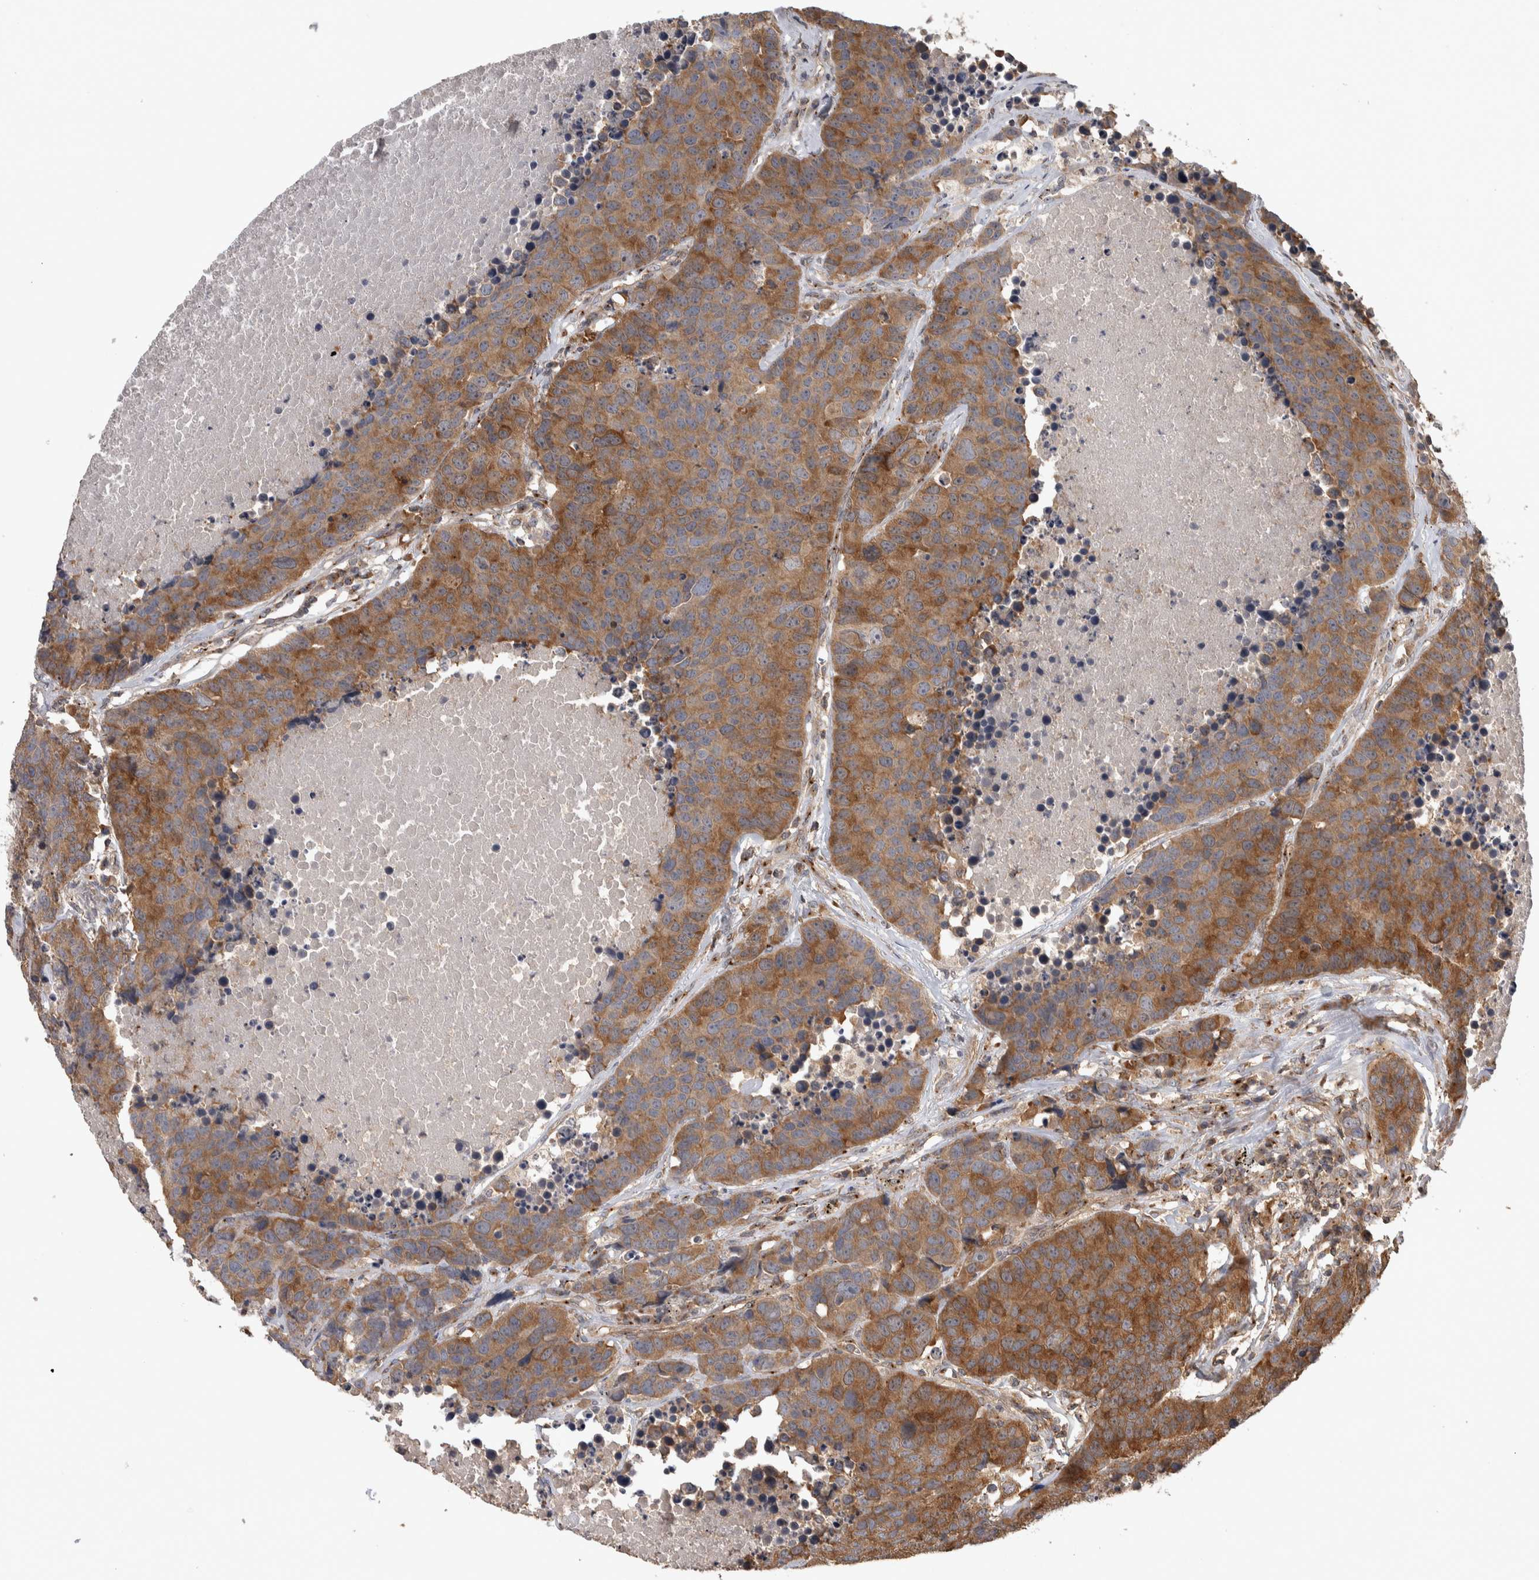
{"staining": {"intensity": "moderate", "quantity": ">75%", "location": "cytoplasmic/membranous"}, "tissue": "carcinoid", "cell_type": "Tumor cells", "image_type": "cancer", "snomed": [{"axis": "morphology", "description": "Carcinoid, malignant, NOS"}, {"axis": "topography", "description": "Lung"}], "caption": "Immunohistochemical staining of malignant carcinoid reveals medium levels of moderate cytoplasmic/membranous protein expression in approximately >75% of tumor cells. The protein is shown in brown color, while the nuclei are stained blue.", "gene": "IFRD1", "patient": {"sex": "male", "age": 60}}